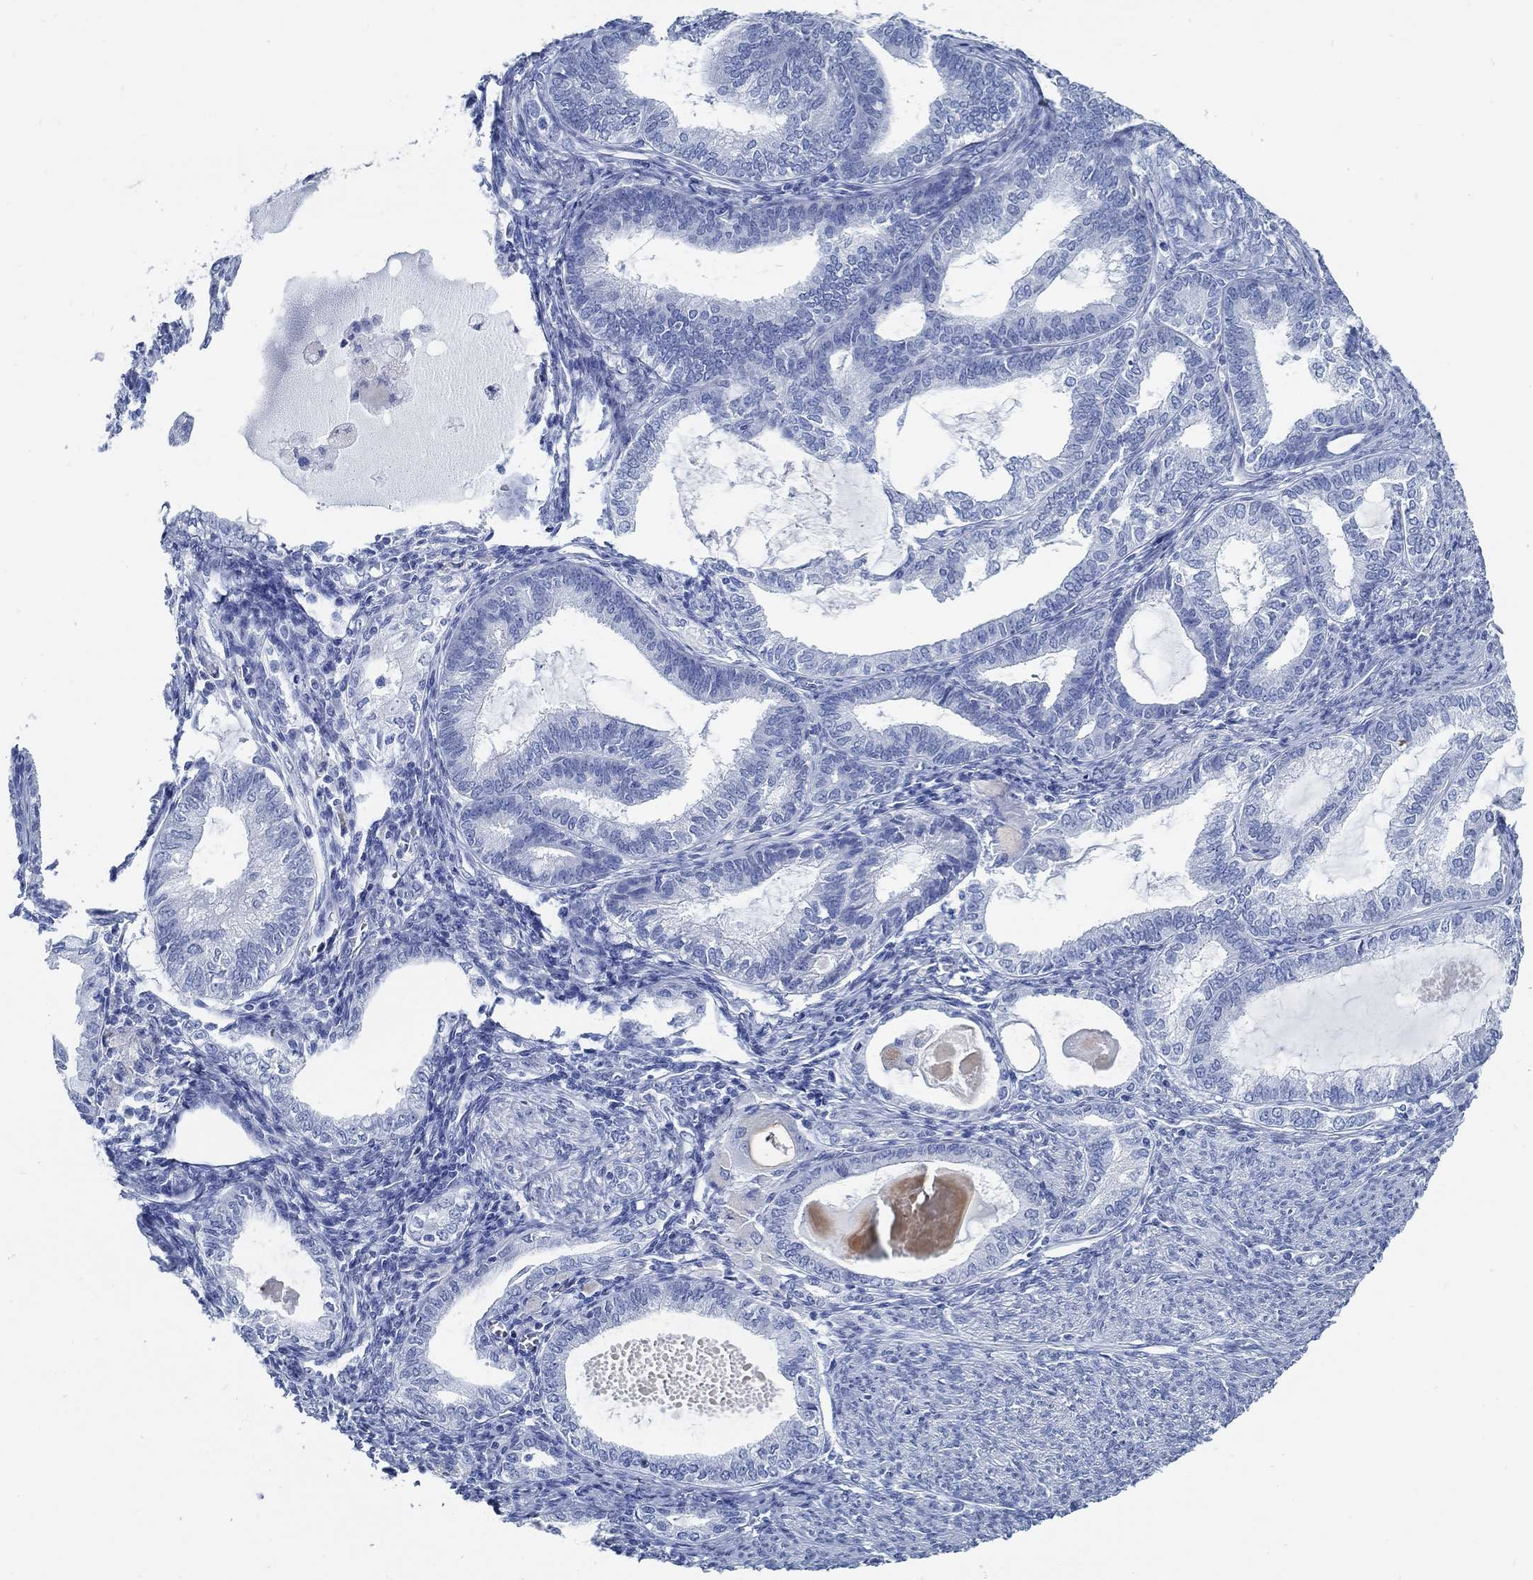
{"staining": {"intensity": "negative", "quantity": "none", "location": "none"}, "tissue": "endometrial cancer", "cell_type": "Tumor cells", "image_type": "cancer", "snomed": [{"axis": "morphology", "description": "Adenocarcinoma, NOS"}, {"axis": "topography", "description": "Endometrium"}], "caption": "Endometrial cancer (adenocarcinoma) was stained to show a protein in brown. There is no significant positivity in tumor cells.", "gene": "SLC45A1", "patient": {"sex": "female", "age": 86}}